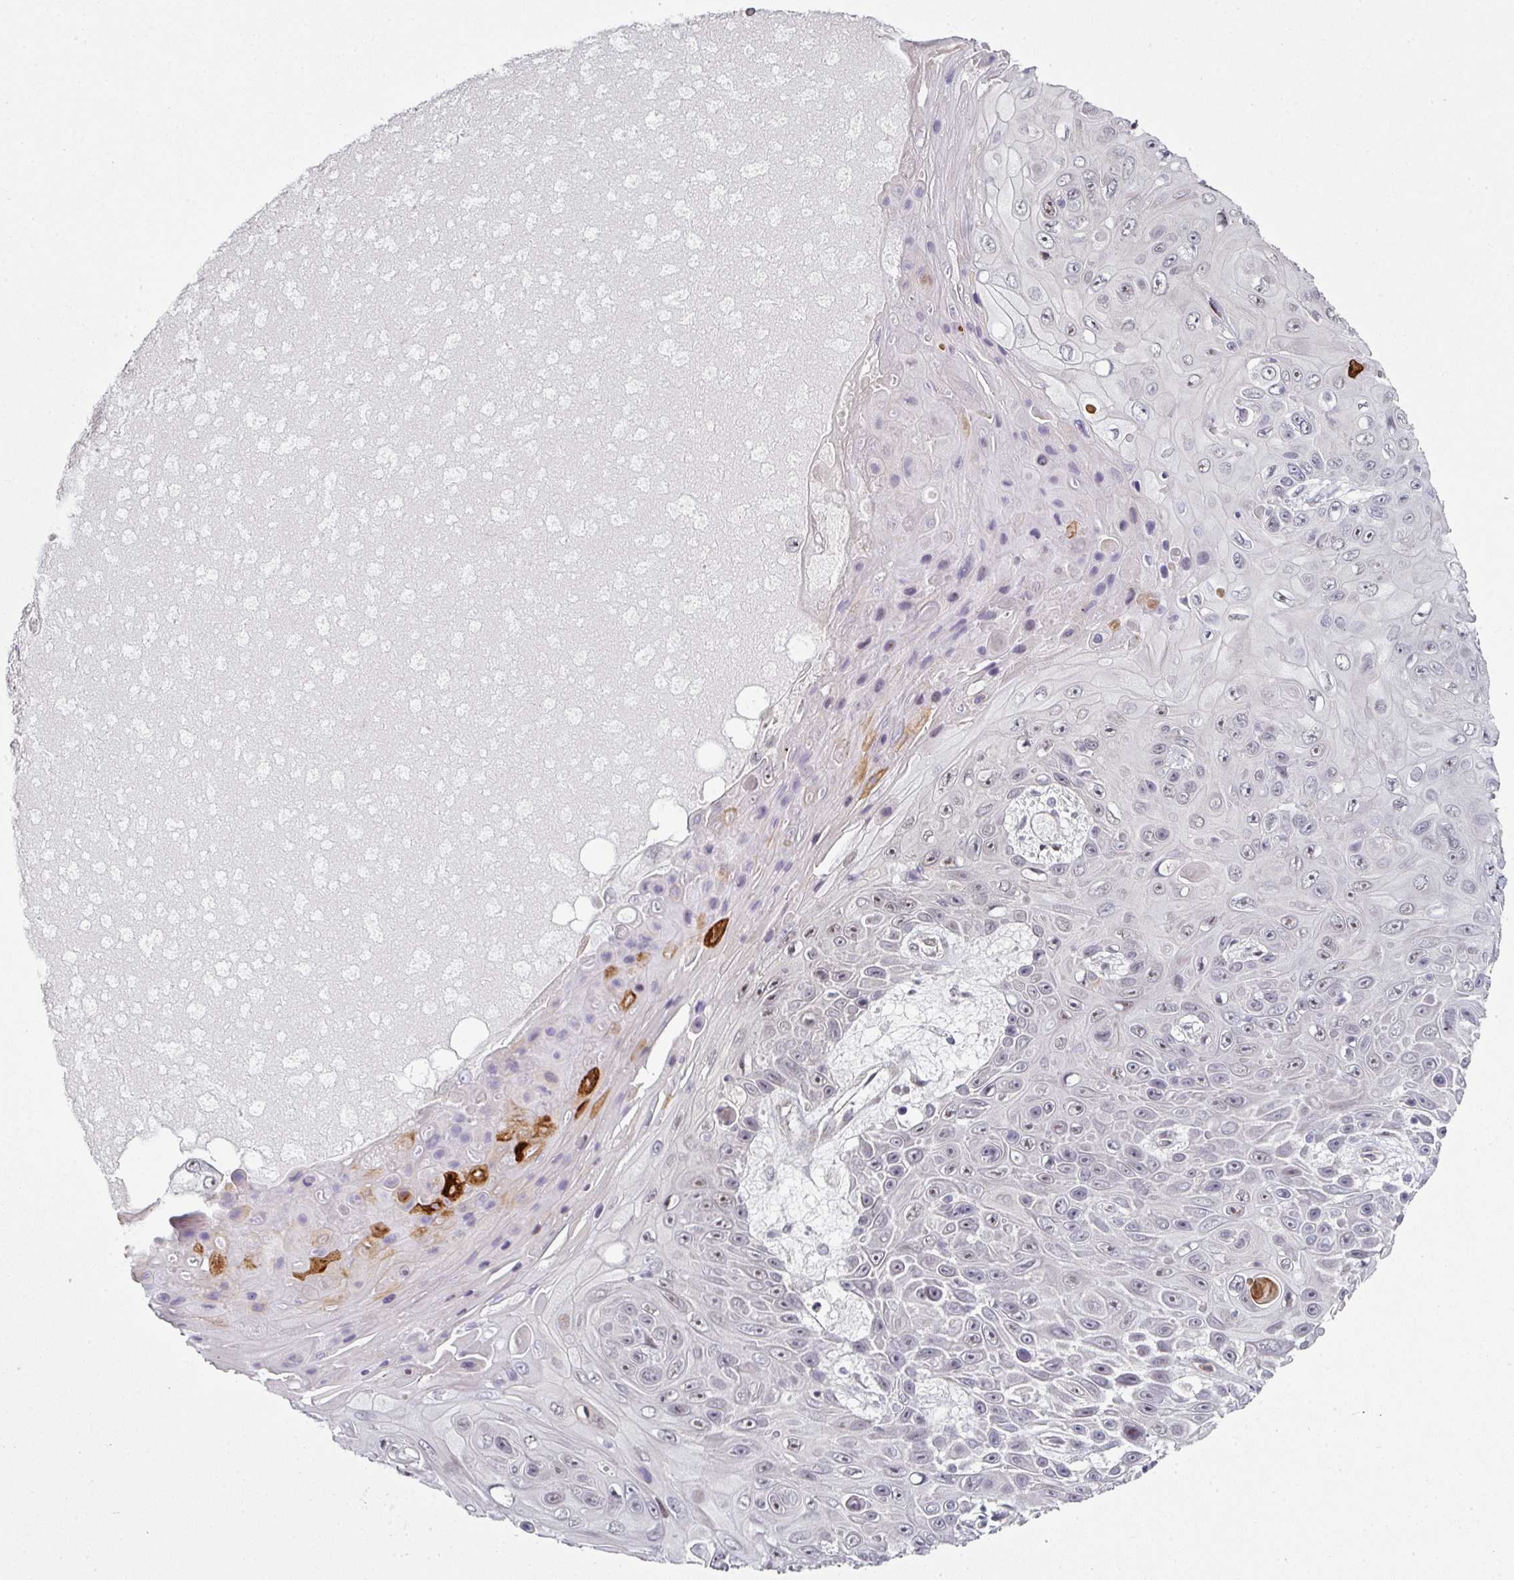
{"staining": {"intensity": "strong", "quantity": "<25%", "location": "cytoplasmic/membranous"}, "tissue": "skin cancer", "cell_type": "Tumor cells", "image_type": "cancer", "snomed": [{"axis": "morphology", "description": "Squamous cell carcinoma, NOS"}, {"axis": "topography", "description": "Skin"}], "caption": "Immunohistochemistry of human skin cancer reveals medium levels of strong cytoplasmic/membranous expression in approximately <25% of tumor cells.", "gene": "TMCC1", "patient": {"sex": "male", "age": 82}}